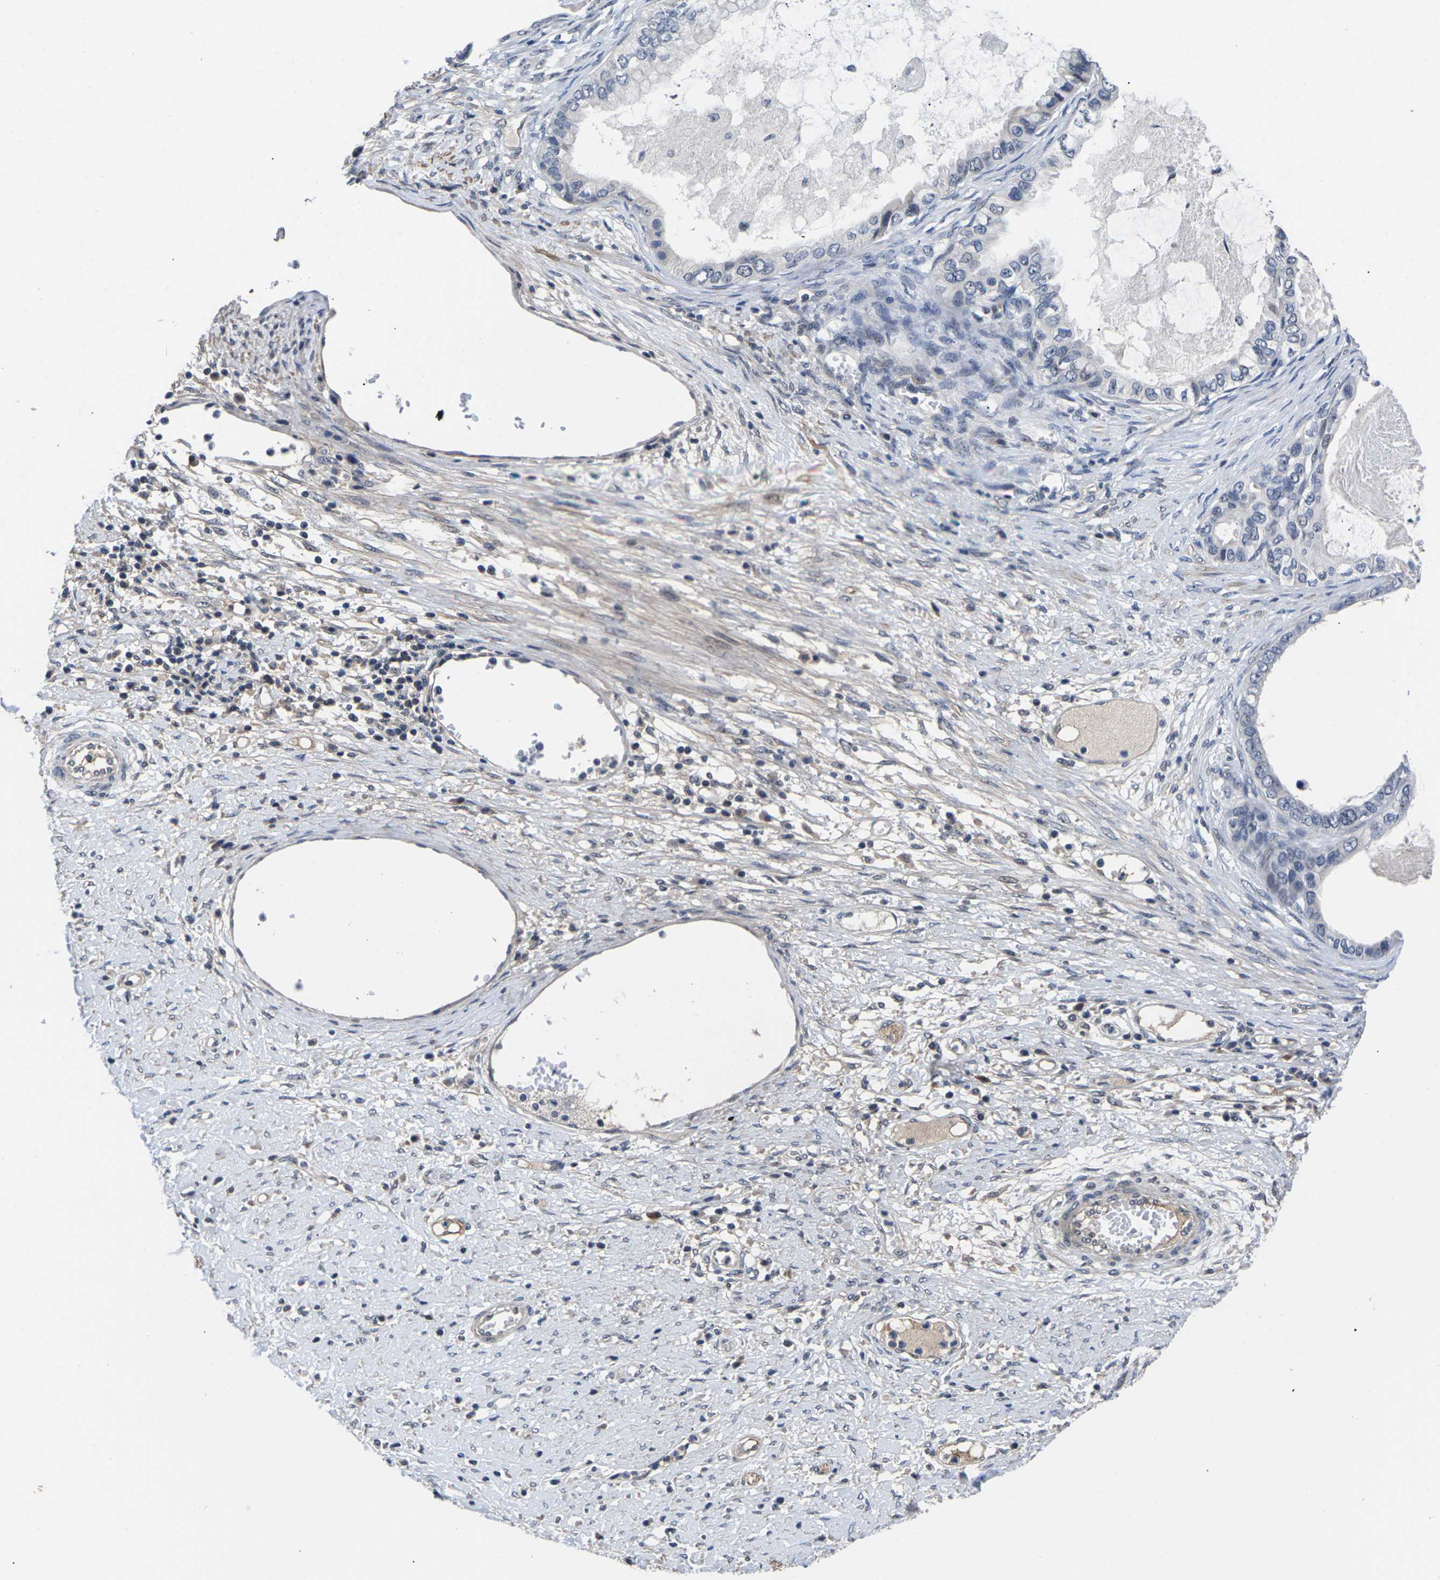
{"staining": {"intensity": "negative", "quantity": "none", "location": "none"}, "tissue": "ovarian cancer", "cell_type": "Tumor cells", "image_type": "cancer", "snomed": [{"axis": "morphology", "description": "Cystadenocarcinoma, mucinous, NOS"}, {"axis": "topography", "description": "Ovary"}], "caption": "IHC photomicrograph of neoplastic tissue: human ovarian mucinous cystadenocarcinoma stained with DAB reveals no significant protein expression in tumor cells.", "gene": "ST6GAL2", "patient": {"sex": "female", "age": 80}}